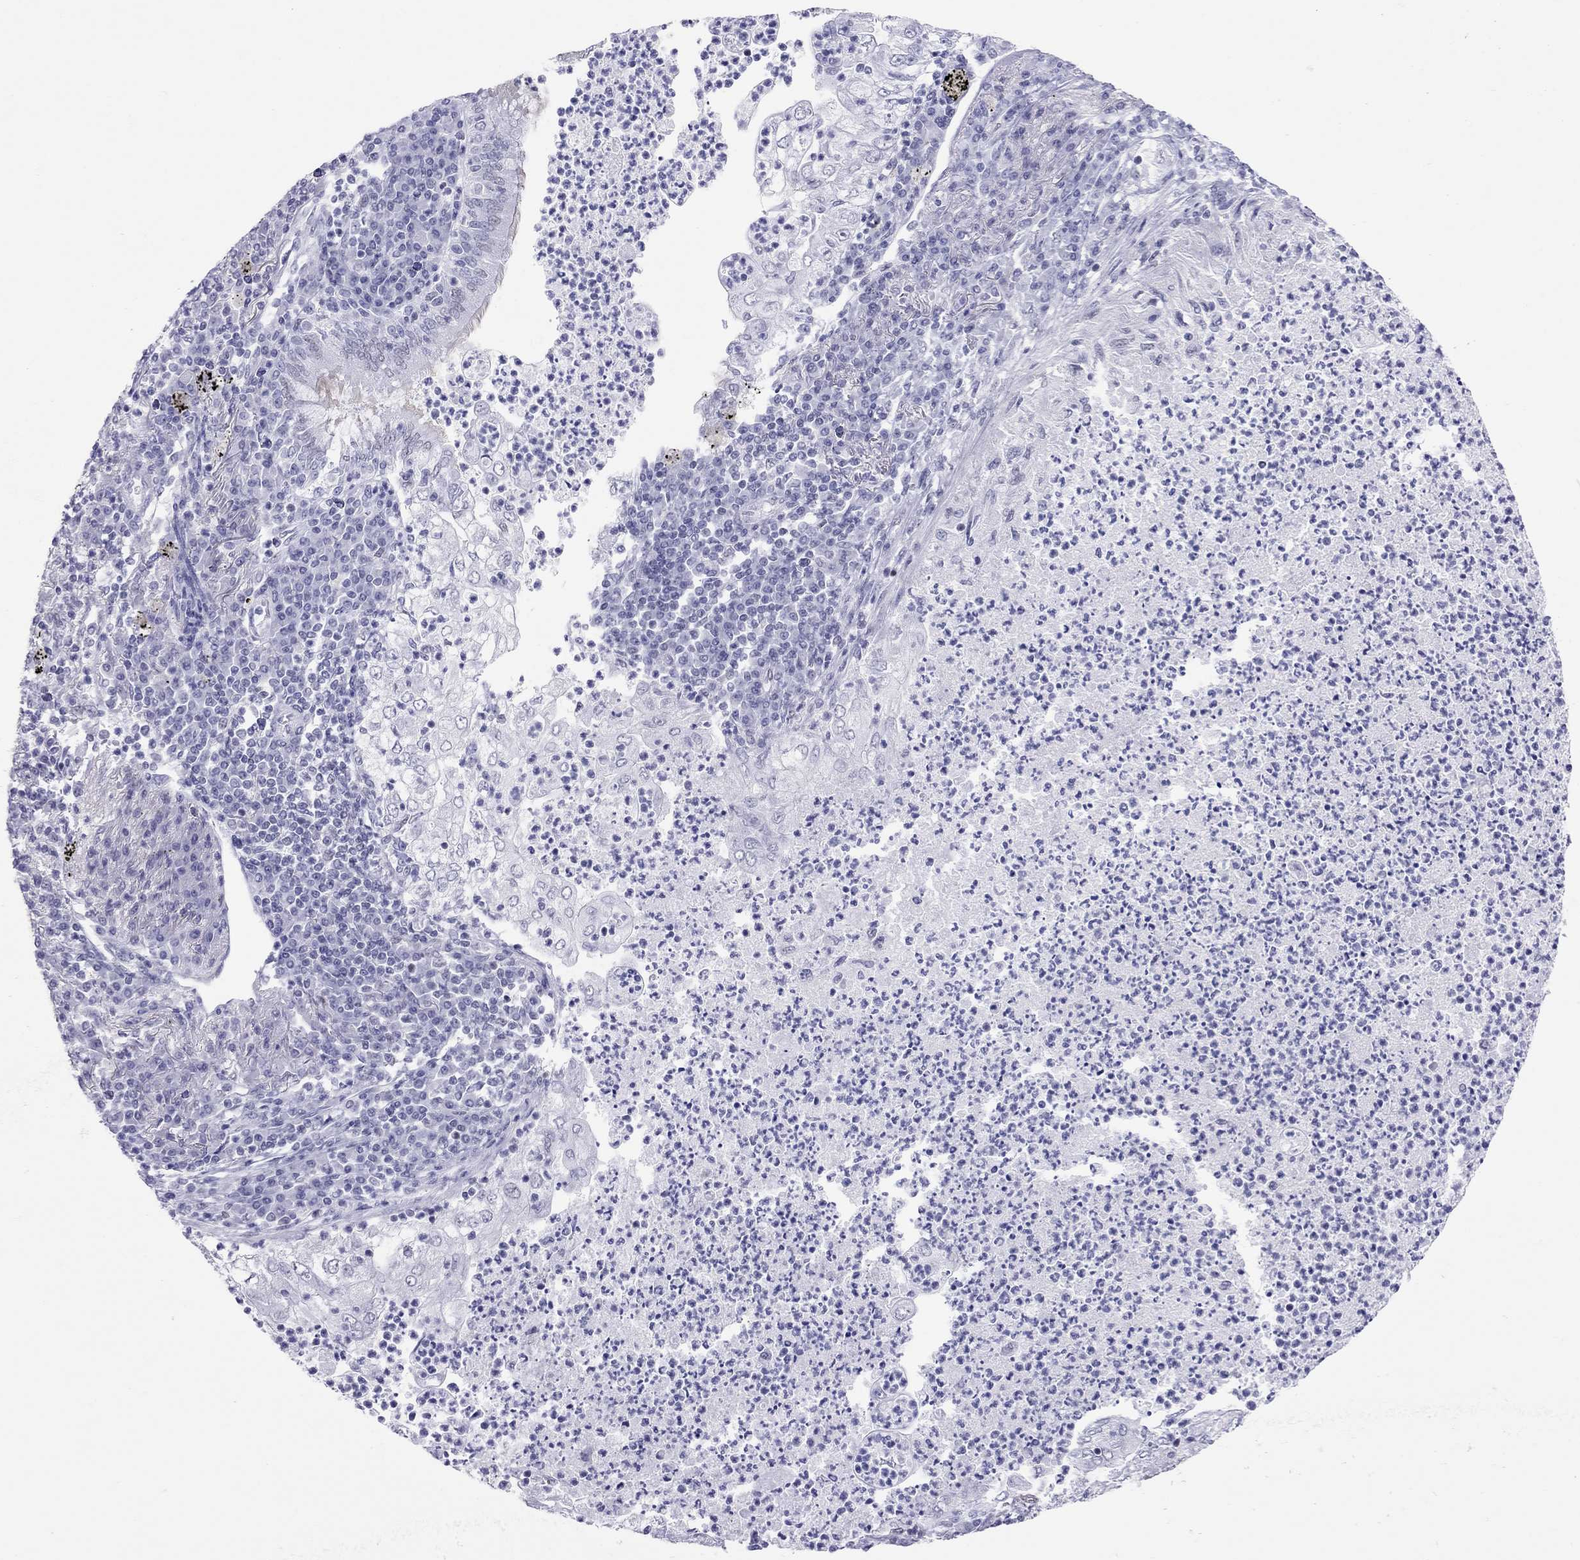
{"staining": {"intensity": "negative", "quantity": "none", "location": "none"}, "tissue": "lung cancer", "cell_type": "Tumor cells", "image_type": "cancer", "snomed": [{"axis": "morphology", "description": "Adenocarcinoma, NOS"}, {"axis": "topography", "description": "Lung"}], "caption": "Lung cancer (adenocarcinoma) was stained to show a protein in brown. There is no significant staining in tumor cells. (Immunohistochemistry (ihc), brightfield microscopy, high magnification).", "gene": "JHY", "patient": {"sex": "female", "age": 73}}